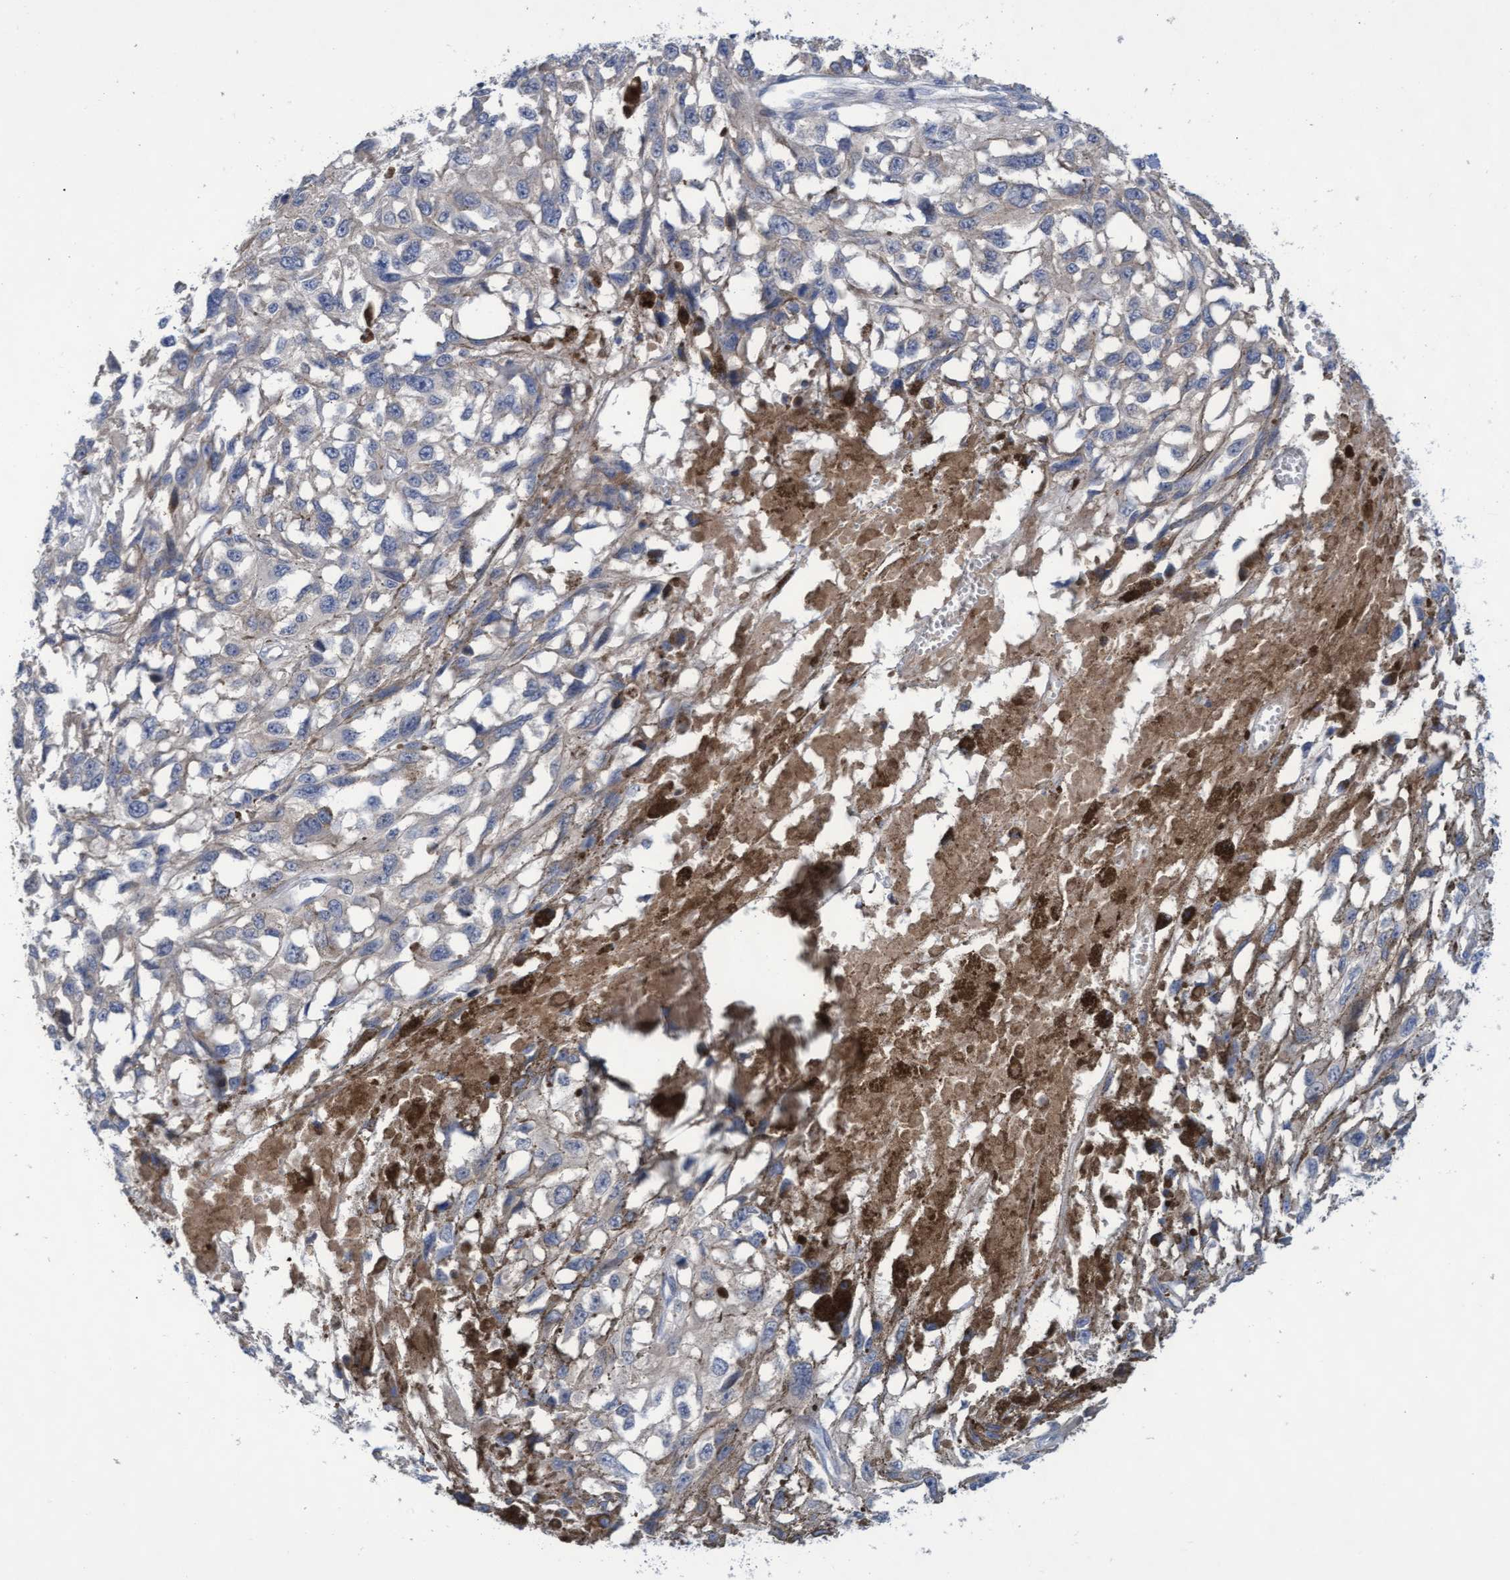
{"staining": {"intensity": "negative", "quantity": "none", "location": "none"}, "tissue": "melanoma", "cell_type": "Tumor cells", "image_type": "cancer", "snomed": [{"axis": "morphology", "description": "Malignant melanoma, Metastatic site"}, {"axis": "topography", "description": "Lymph node"}], "caption": "A photomicrograph of melanoma stained for a protein exhibits no brown staining in tumor cells.", "gene": "ABCF2", "patient": {"sex": "male", "age": 59}}